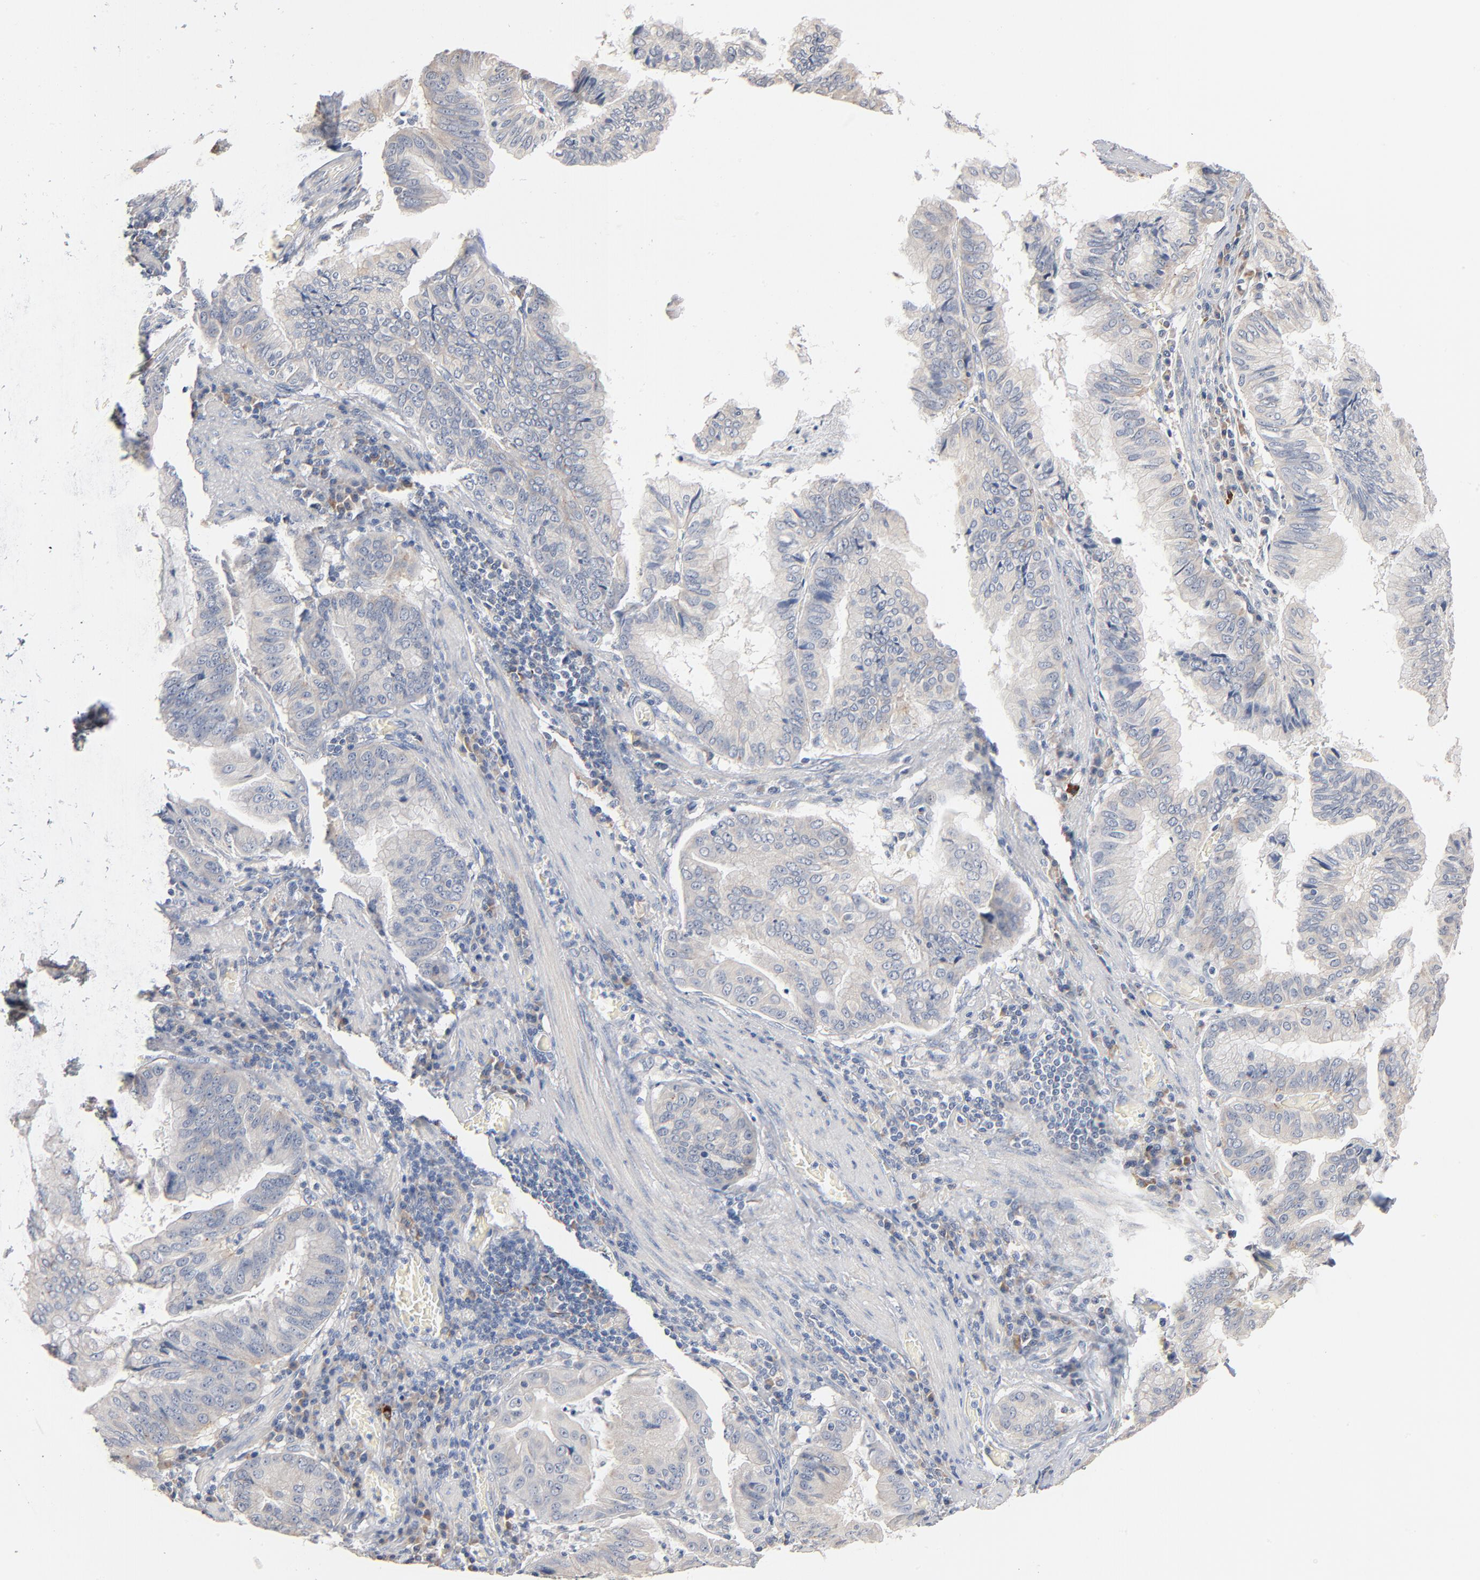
{"staining": {"intensity": "negative", "quantity": "none", "location": "none"}, "tissue": "stomach cancer", "cell_type": "Tumor cells", "image_type": "cancer", "snomed": [{"axis": "morphology", "description": "Adenocarcinoma, NOS"}, {"axis": "topography", "description": "Stomach, upper"}], "caption": "This micrograph is of stomach adenocarcinoma stained with immunohistochemistry (IHC) to label a protein in brown with the nuclei are counter-stained blue. There is no staining in tumor cells.", "gene": "ZDHHC8", "patient": {"sex": "male", "age": 80}}